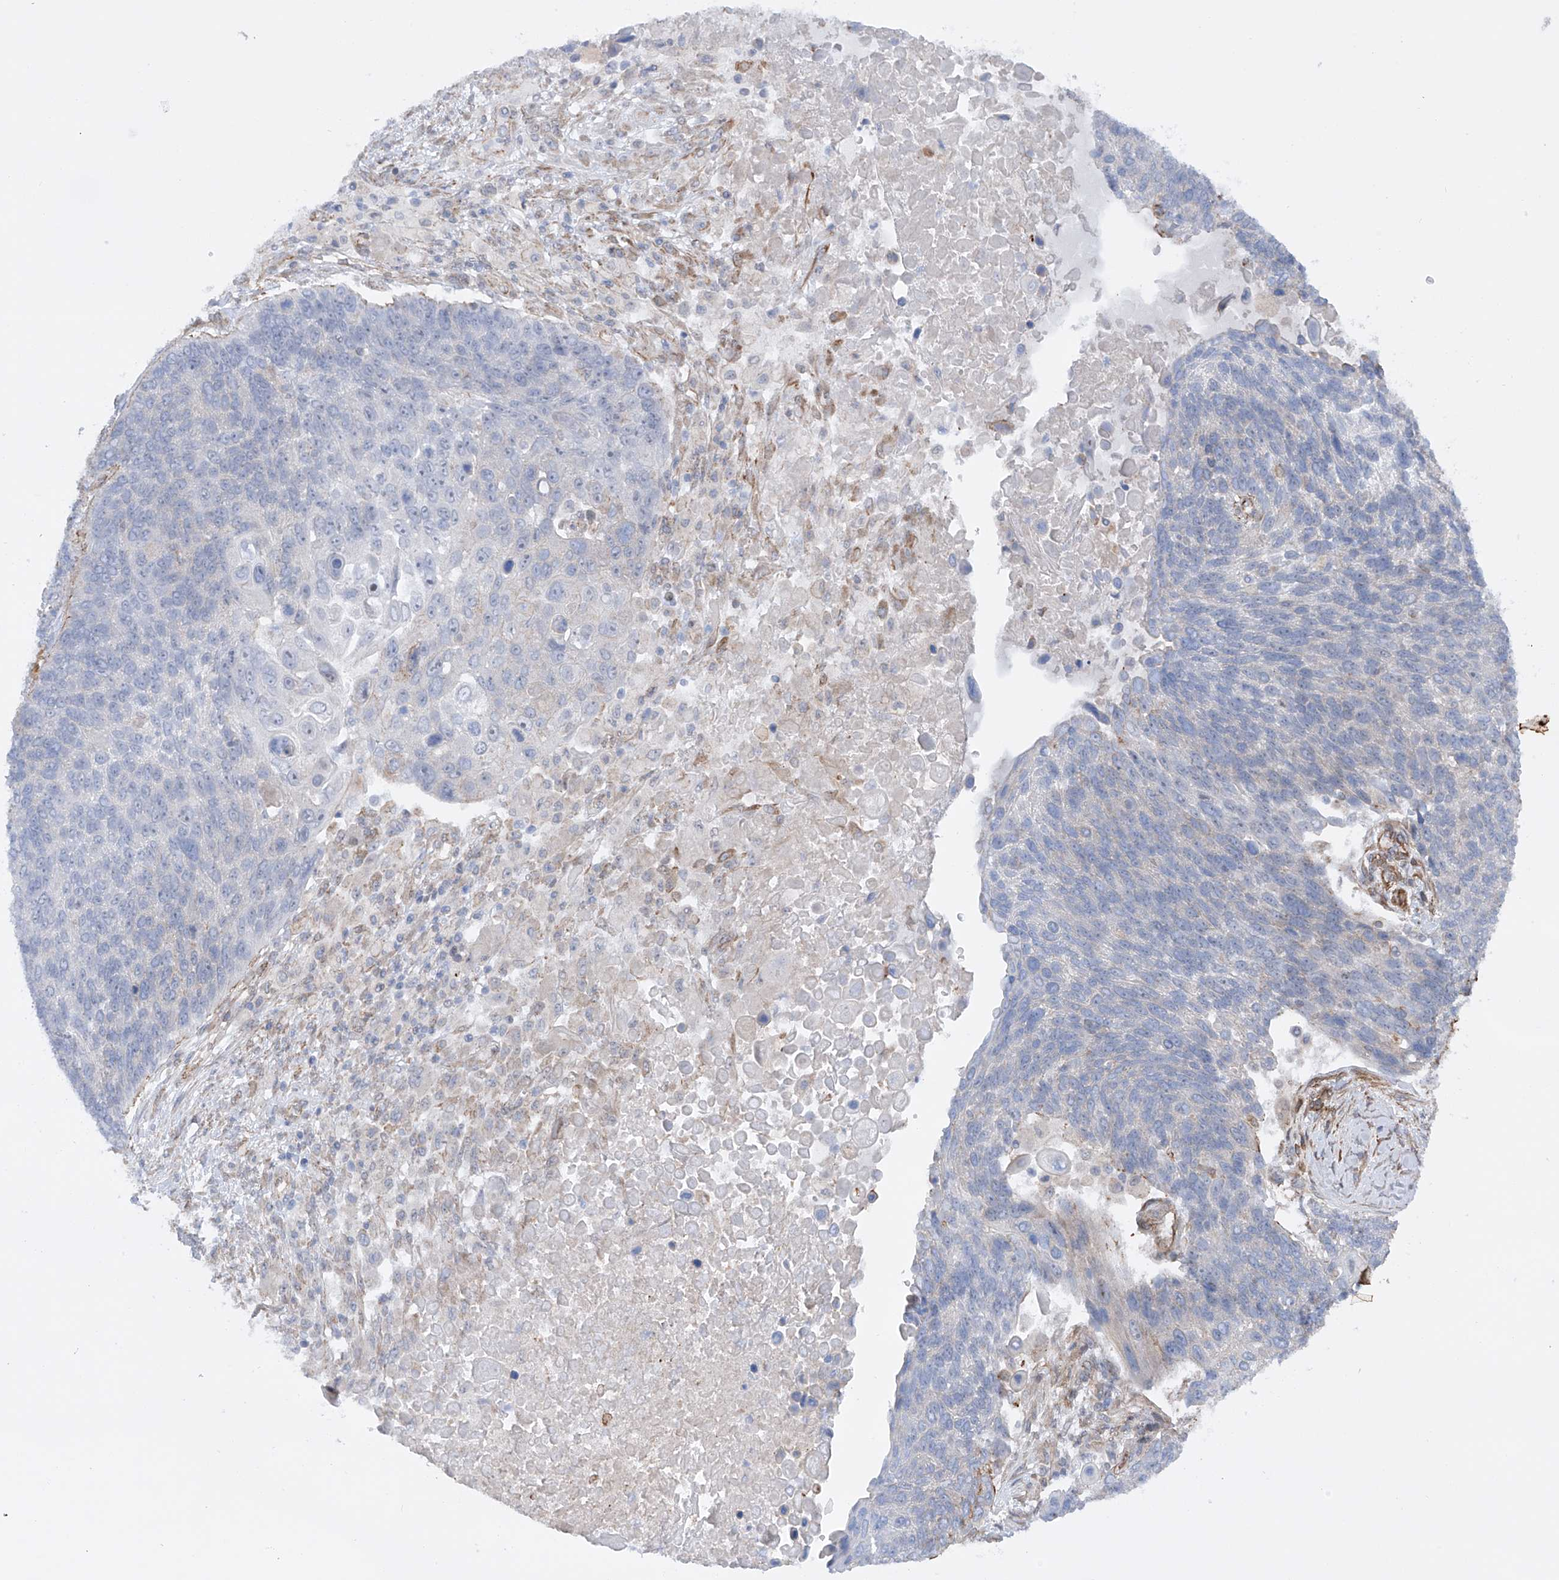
{"staining": {"intensity": "negative", "quantity": "none", "location": "none"}, "tissue": "lung cancer", "cell_type": "Tumor cells", "image_type": "cancer", "snomed": [{"axis": "morphology", "description": "Squamous cell carcinoma, NOS"}, {"axis": "topography", "description": "Lung"}], "caption": "This is a histopathology image of immunohistochemistry (IHC) staining of lung squamous cell carcinoma, which shows no positivity in tumor cells. Nuclei are stained in blue.", "gene": "ZNF490", "patient": {"sex": "male", "age": 66}}